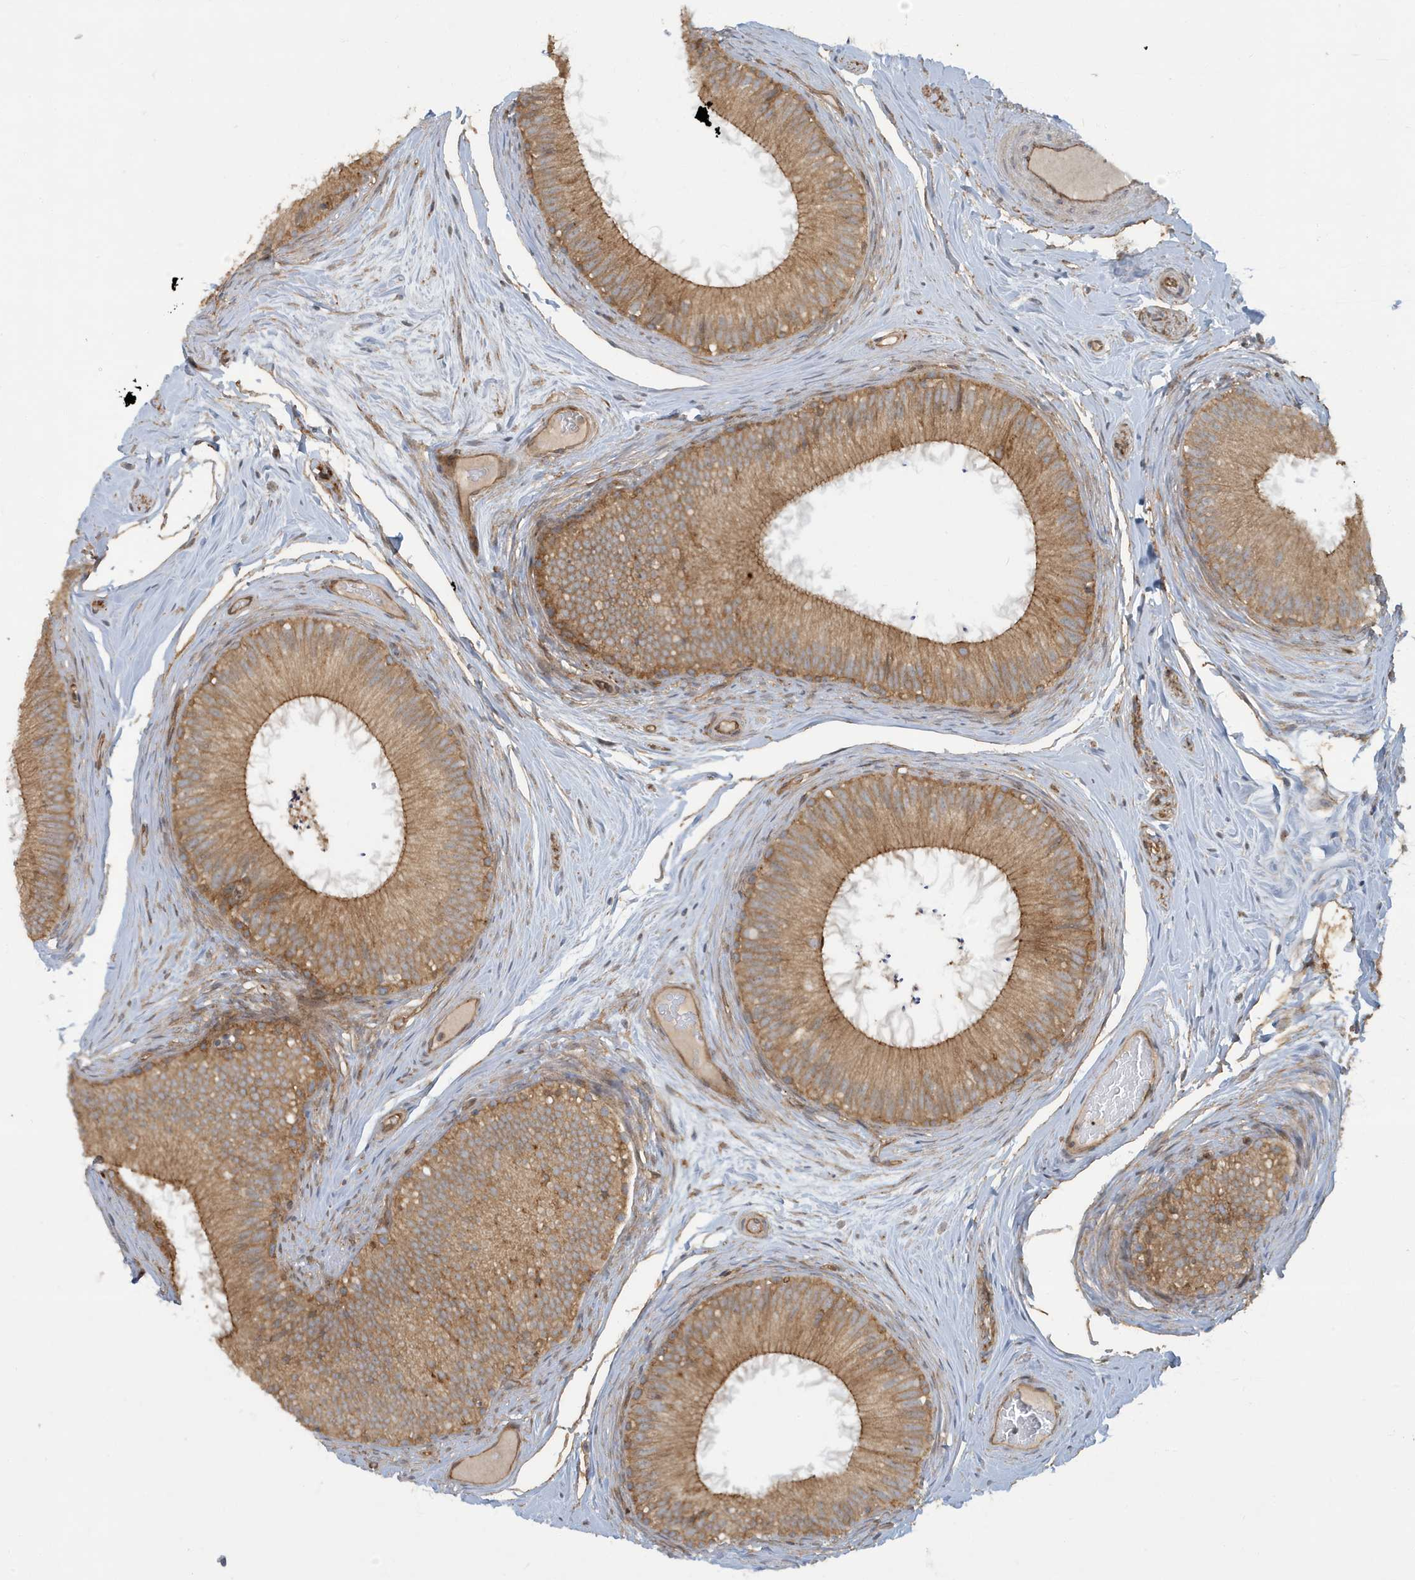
{"staining": {"intensity": "moderate", "quantity": ">75%", "location": "cytoplasmic/membranous"}, "tissue": "epididymis", "cell_type": "Glandular cells", "image_type": "normal", "snomed": [{"axis": "morphology", "description": "Normal tissue, NOS"}, {"axis": "topography", "description": "Epididymis"}], "caption": "A high-resolution micrograph shows immunohistochemistry staining of normal epididymis, which reveals moderate cytoplasmic/membranous staining in about >75% of glandular cells. (IHC, brightfield microscopy, high magnification).", "gene": "ATP23", "patient": {"sex": "male", "age": 50}}